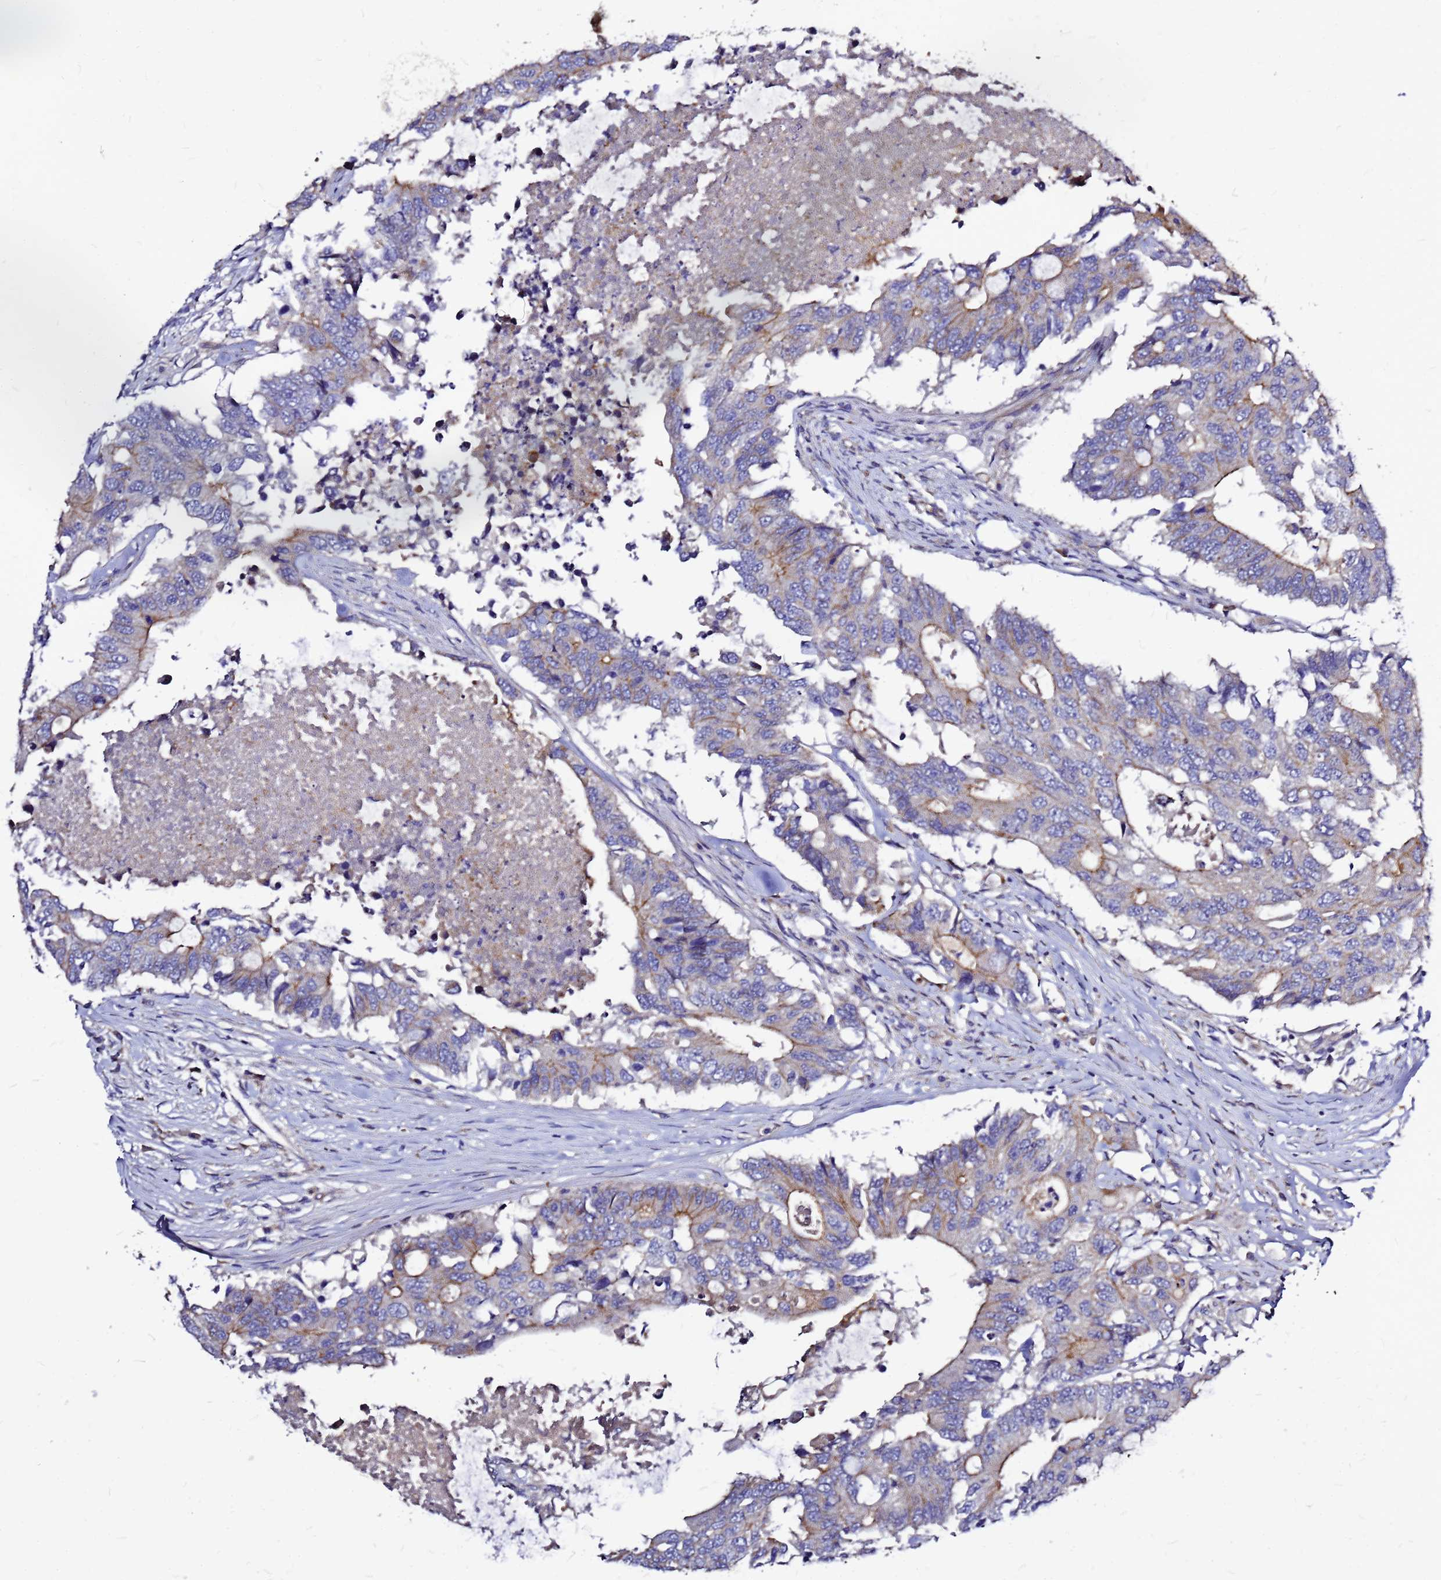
{"staining": {"intensity": "moderate", "quantity": "<25%", "location": "cytoplasmic/membranous"}, "tissue": "colorectal cancer", "cell_type": "Tumor cells", "image_type": "cancer", "snomed": [{"axis": "morphology", "description": "Adenocarcinoma, NOS"}, {"axis": "topography", "description": "Colon"}], "caption": "A histopathology image of human colorectal cancer stained for a protein shows moderate cytoplasmic/membranous brown staining in tumor cells. Nuclei are stained in blue.", "gene": "FBXW5", "patient": {"sex": "male", "age": 71}}